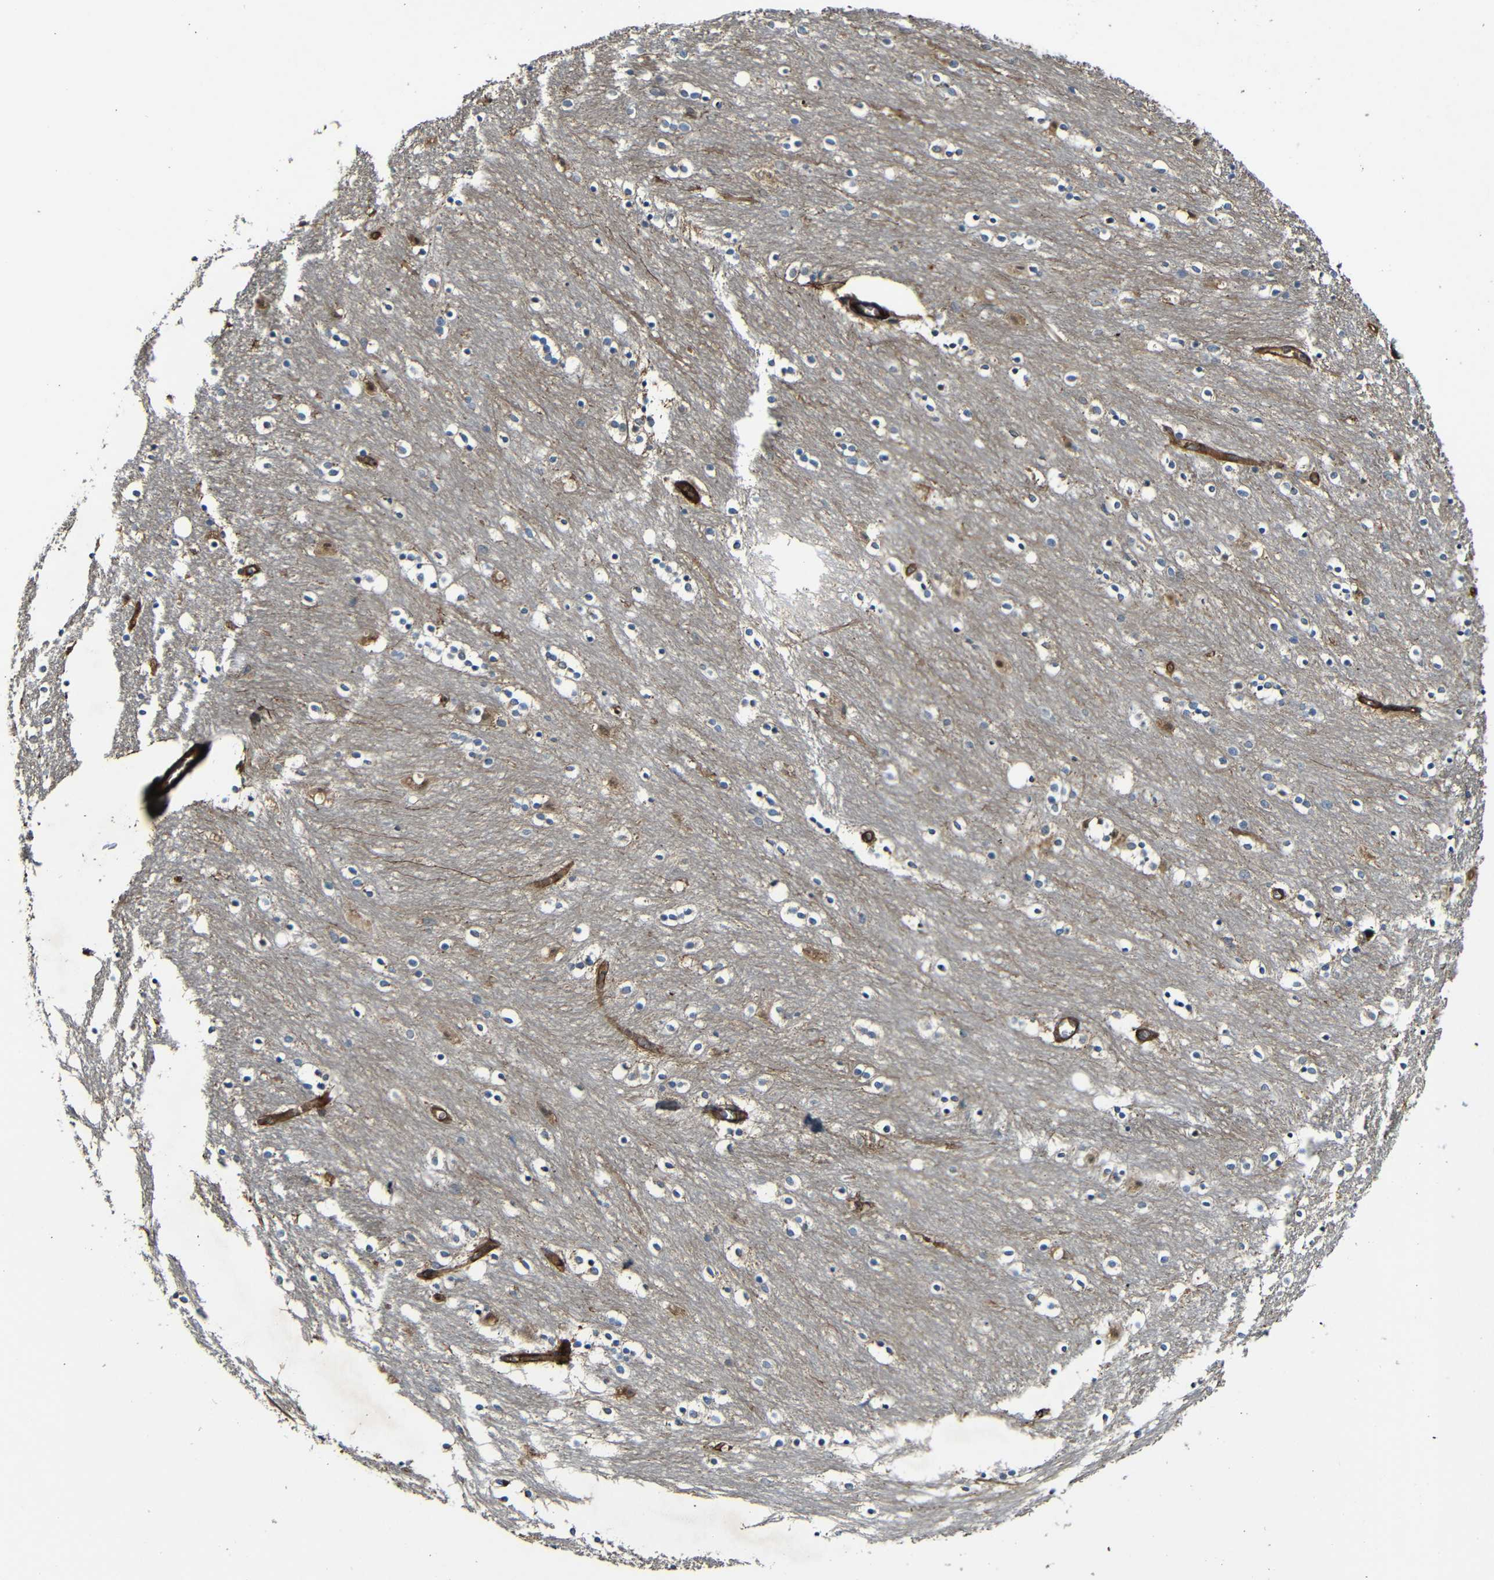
{"staining": {"intensity": "strong", "quantity": "<25%", "location": "cytoplasmic/membranous"}, "tissue": "caudate", "cell_type": "Glial cells", "image_type": "normal", "snomed": [{"axis": "morphology", "description": "Normal tissue, NOS"}, {"axis": "topography", "description": "Lateral ventricle wall"}], "caption": "Protein expression analysis of normal caudate shows strong cytoplasmic/membranous positivity in approximately <25% of glial cells. (DAB = brown stain, brightfield microscopy at high magnification).", "gene": "RELL1", "patient": {"sex": "female", "age": 54}}